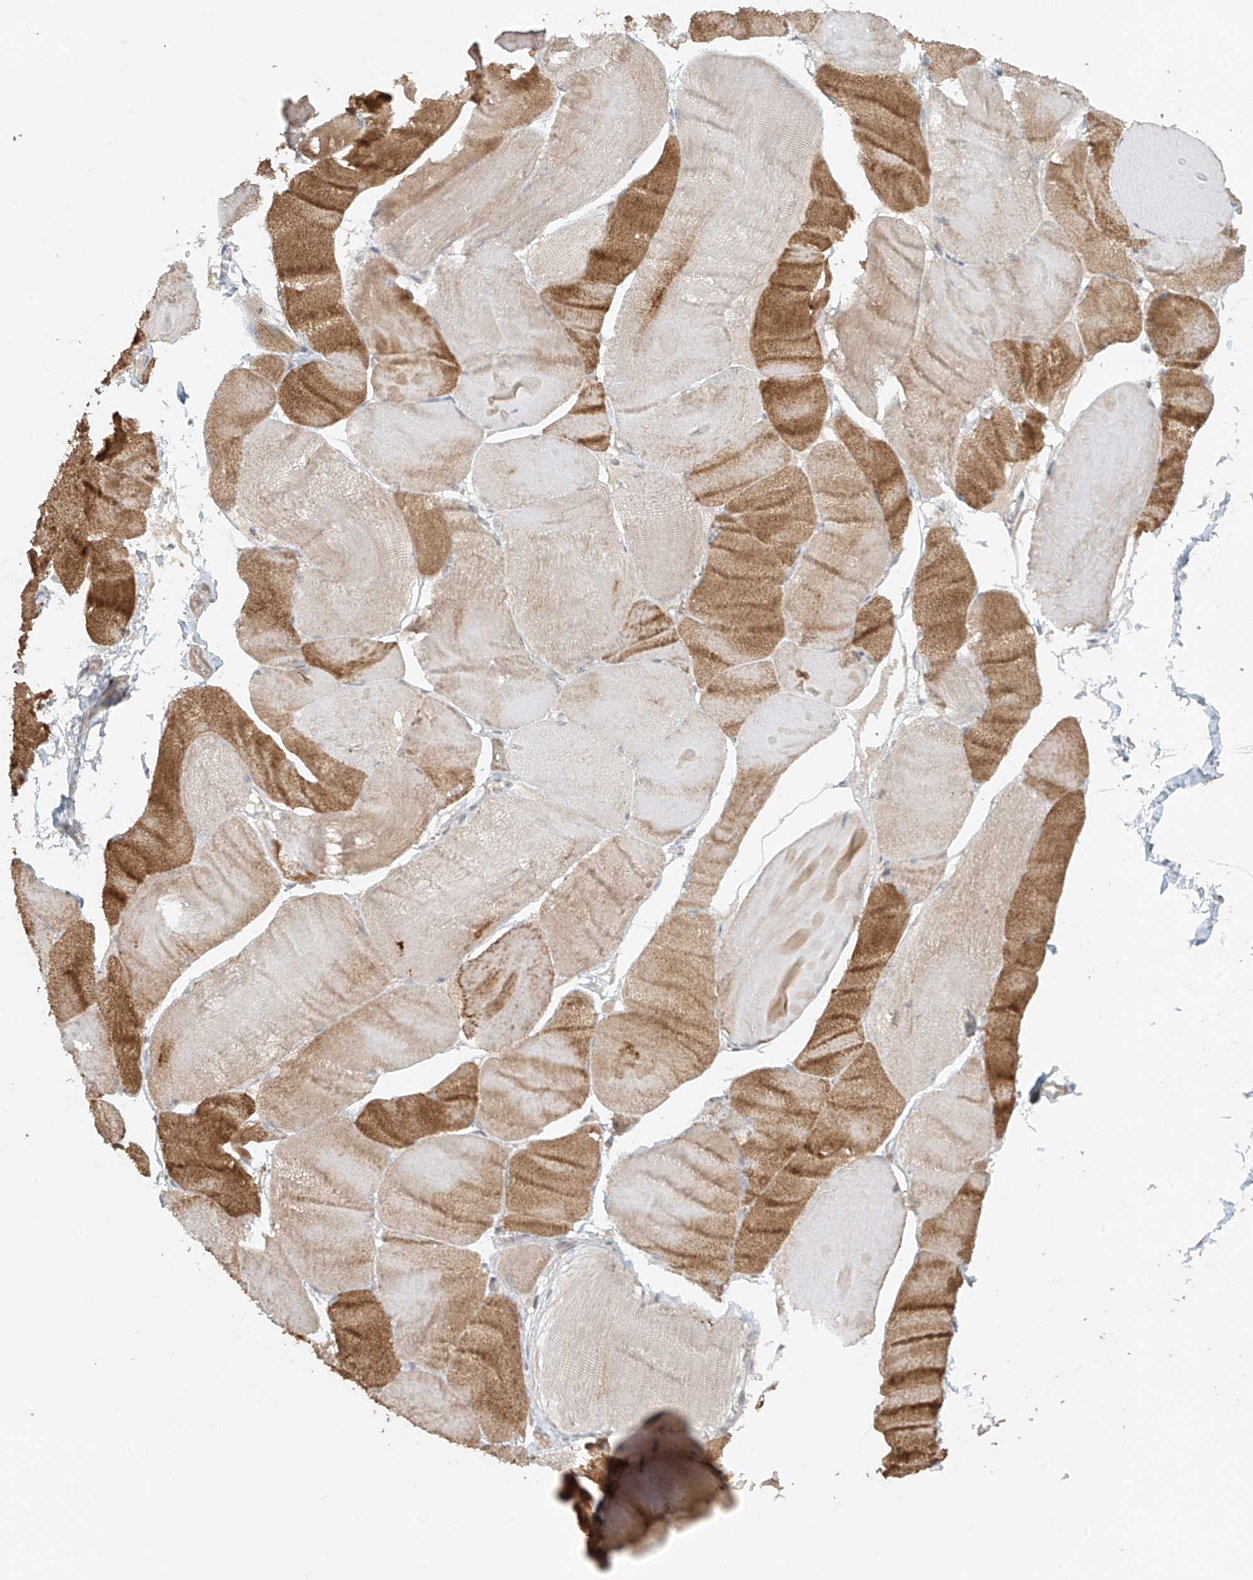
{"staining": {"intensity": "moderate", "quantity": "25%-75%", "location": "cytoplasmic/membranous"}, "tissue": "skeletal muscle", "cell_type": "Myocytes", "image_type": "normal", "snomed": [{"axis": "morphology", "description": "Normal tissue, NOS"}, {"axis": "morphology", "description": "Basal cell carcinoma"}, {"axis": "topography", "description": "Skeletal muscle"}], "caption": "High-power microscopy captured an IHC photomicrograph of unremarkable skeletal muscle, revealing moderate cytoplasmic/membranous staining in about 25%-75% of myocytes. (DAB (3,3'-diaminobenzidine) = brown stain, brightfield microscopy at high magnification).", "gene": "ABCD1", "patient": {"sex": "female", "age": 64}}